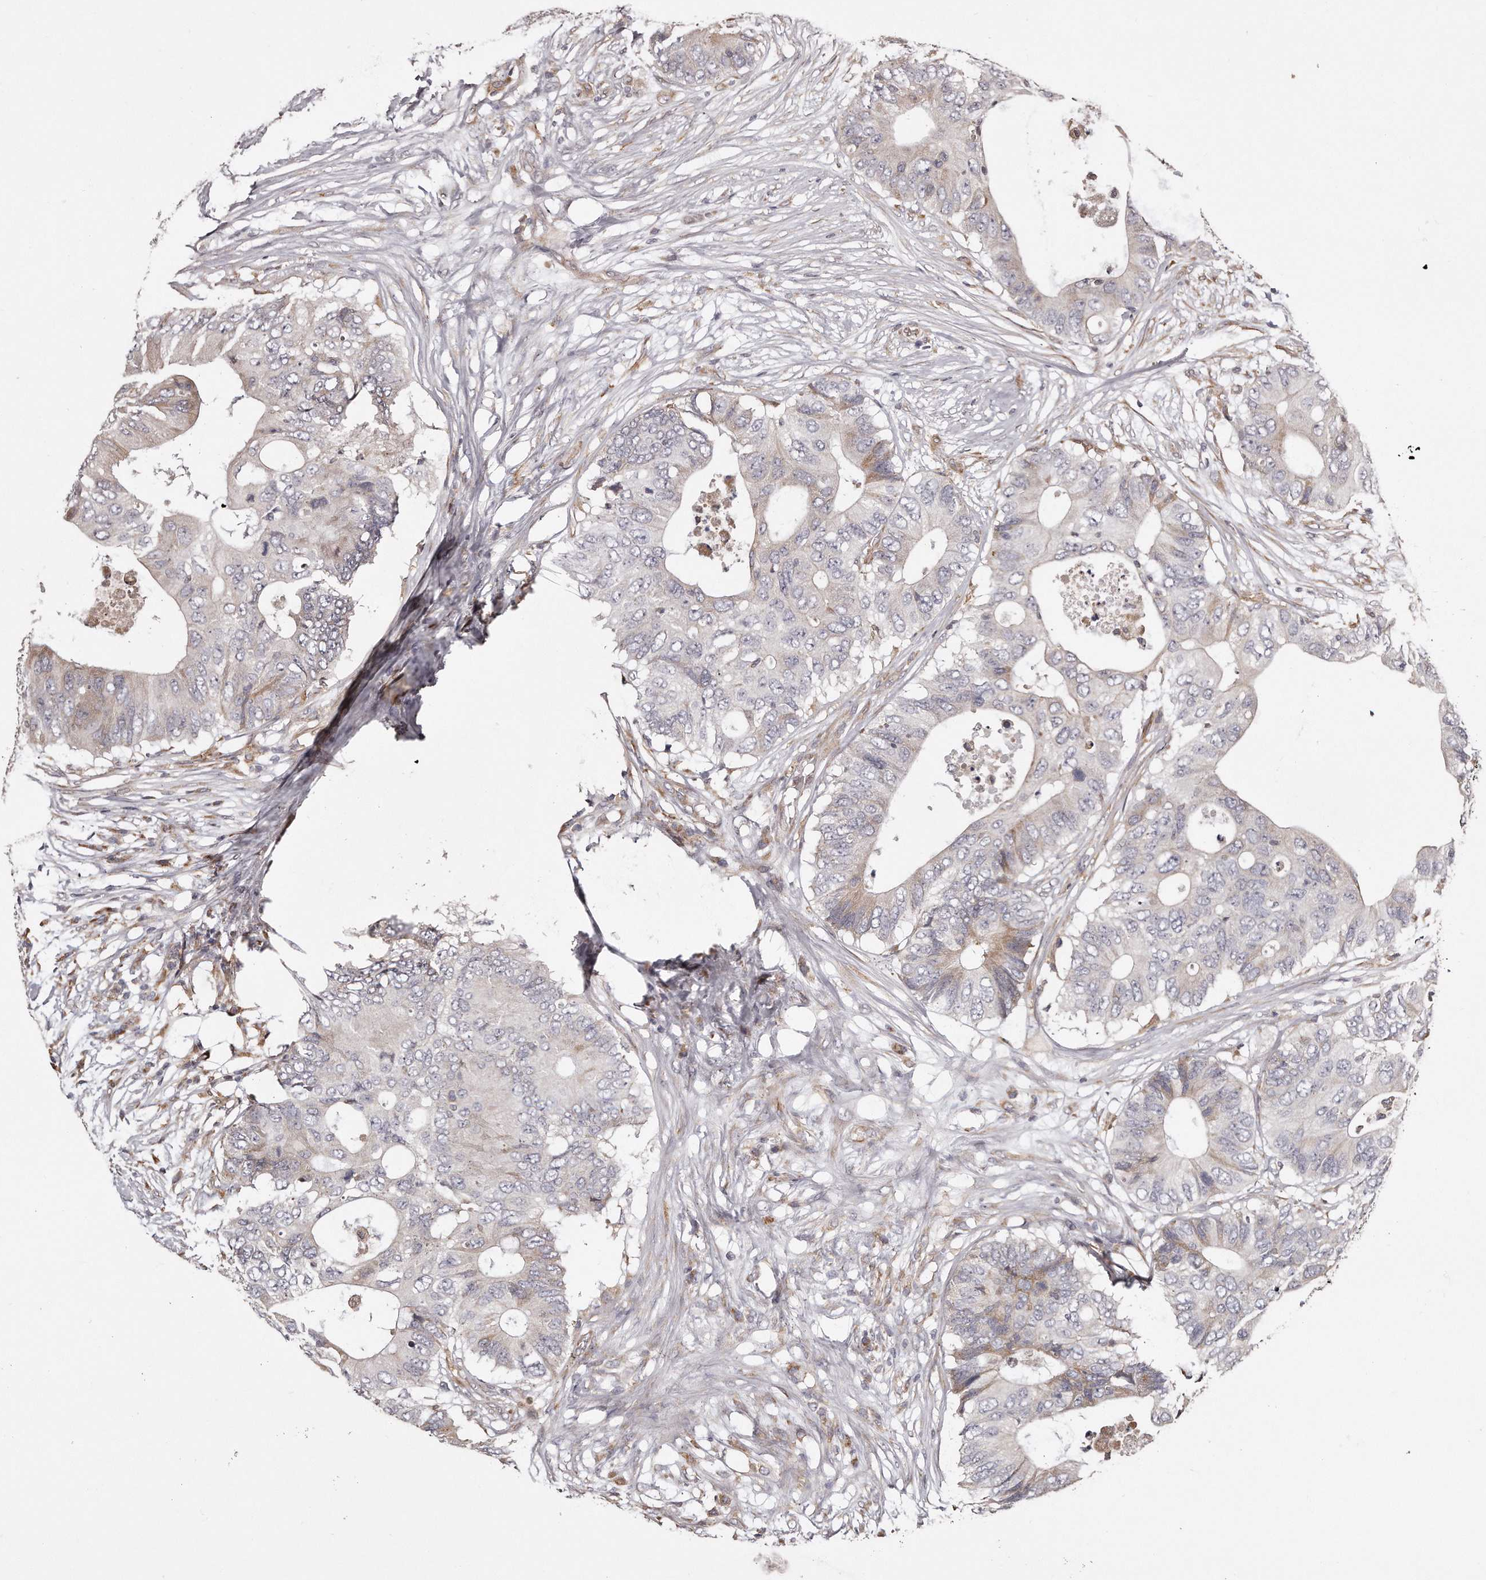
{"staining": {"intensity": "weak", "quantity": "<25%", "location": "cytoplasmic/membranous"}, "tissue": "colorectal cancer", "cell_type": "Tumor cells", "image_type": "cancer", "snomed": [{"axis": "morphology", "description": "Adenocarcinoma, NOS"}, {"axis": "topography", "description": "Colon"}], "caption": "High power microscopy image of an immunohistochemistry image of colorectal adenocarcinoma, revealing no significant positivity in tumor cells.", "gene": "TRAPPC14", "patient": {"sex": "male", "age": 71}}